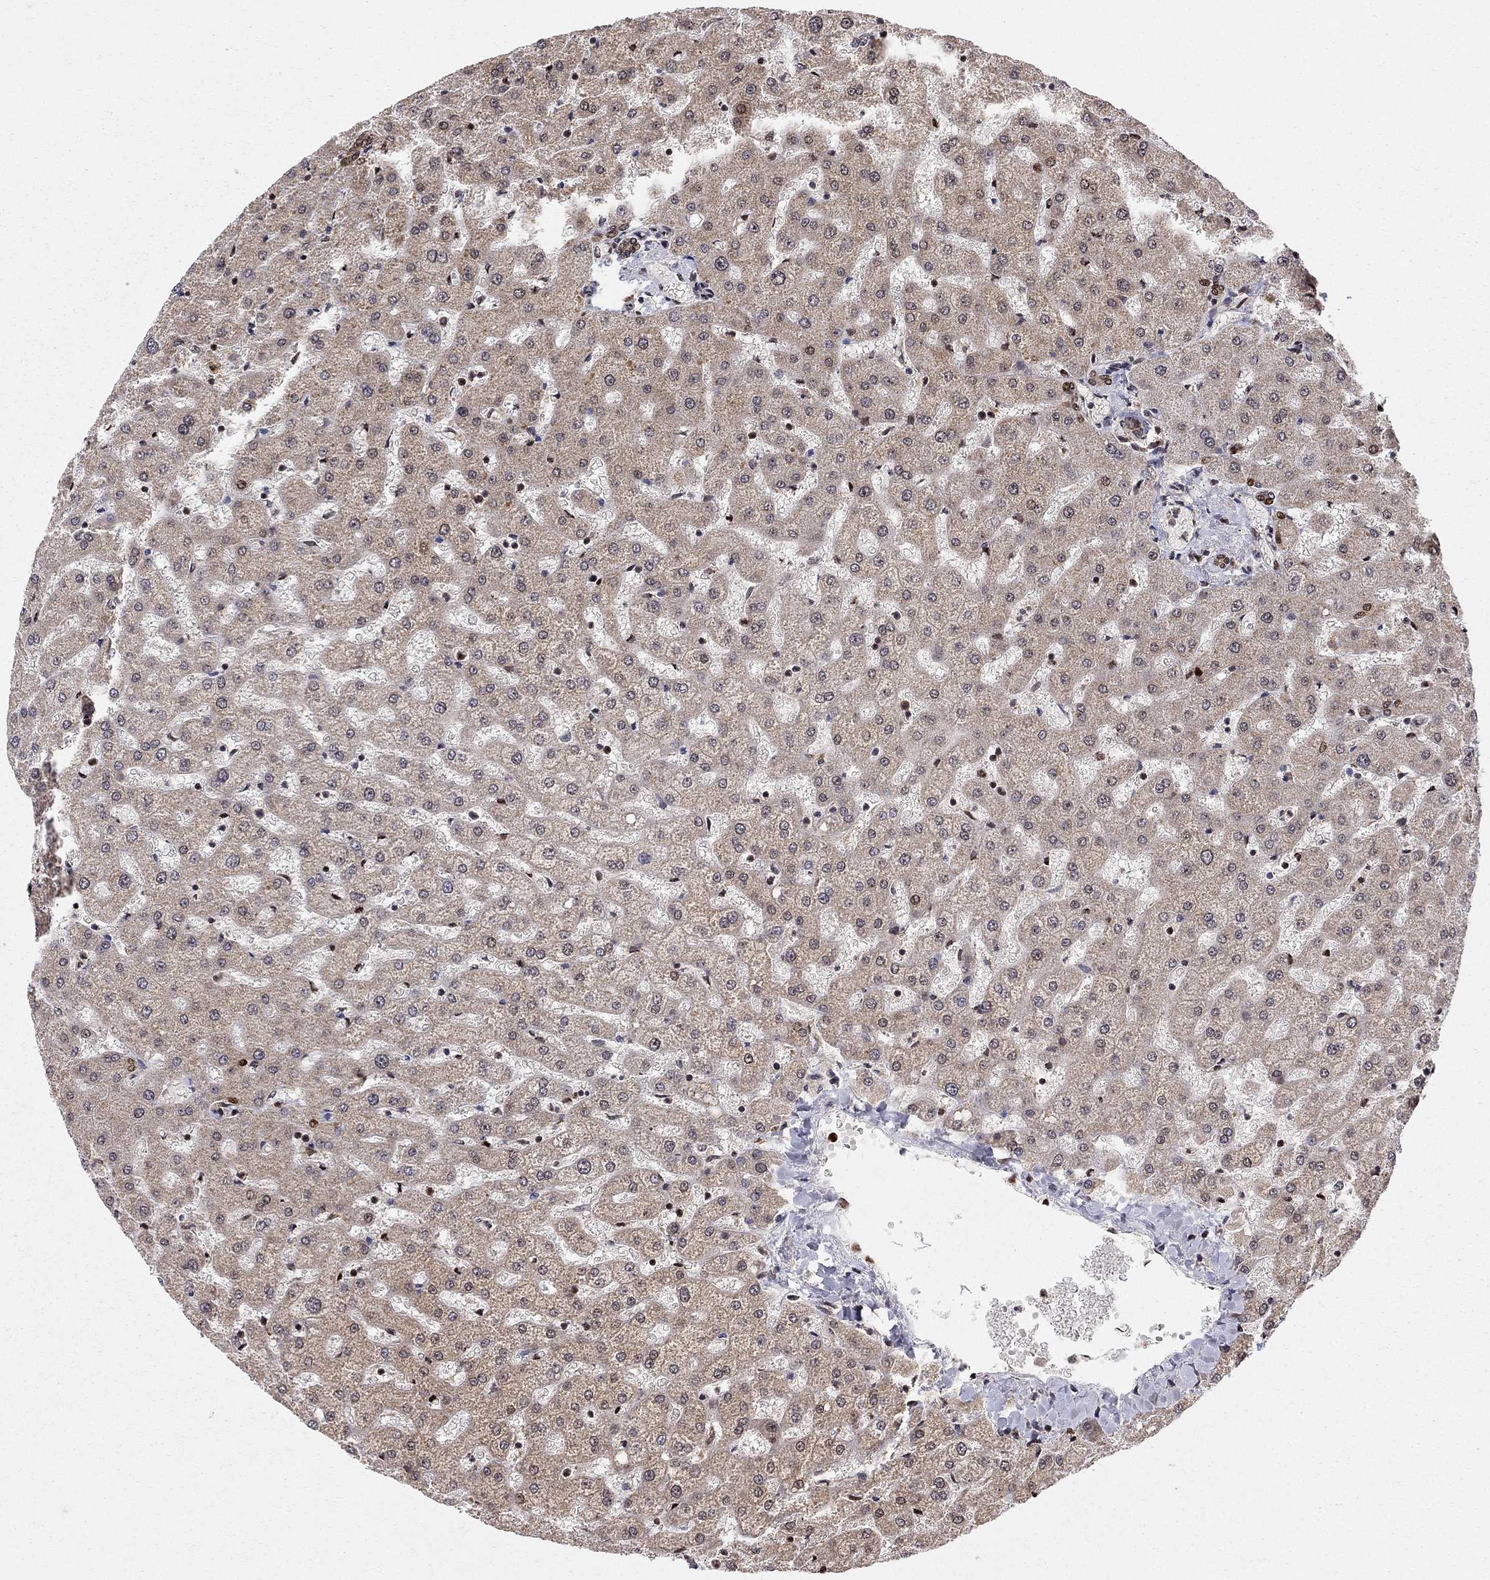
{"staining": {"intensity": "weak", "quantity": ">75%", "location": "cytoplasmic/membranous"}, "tissue": "liver", "cell_type": "Cholangiocytes", "image_type": "normal", "snomed": [{"axis": "morphology", "description": "Normal tissue, NOS"}, {"axis": "topography", "description": "Liver"}], "caption": "A low amount of weak cytoplasmic/membranous staining is seen in approximately >75% of cholangiocytes in unremarkable liver. (DAB (3,3'-diaminobenzidine) = brown stain, brightfield microscopy at high magnification).", "gene": "ELOB", "patient": {"sex": "female", "age": 50}}